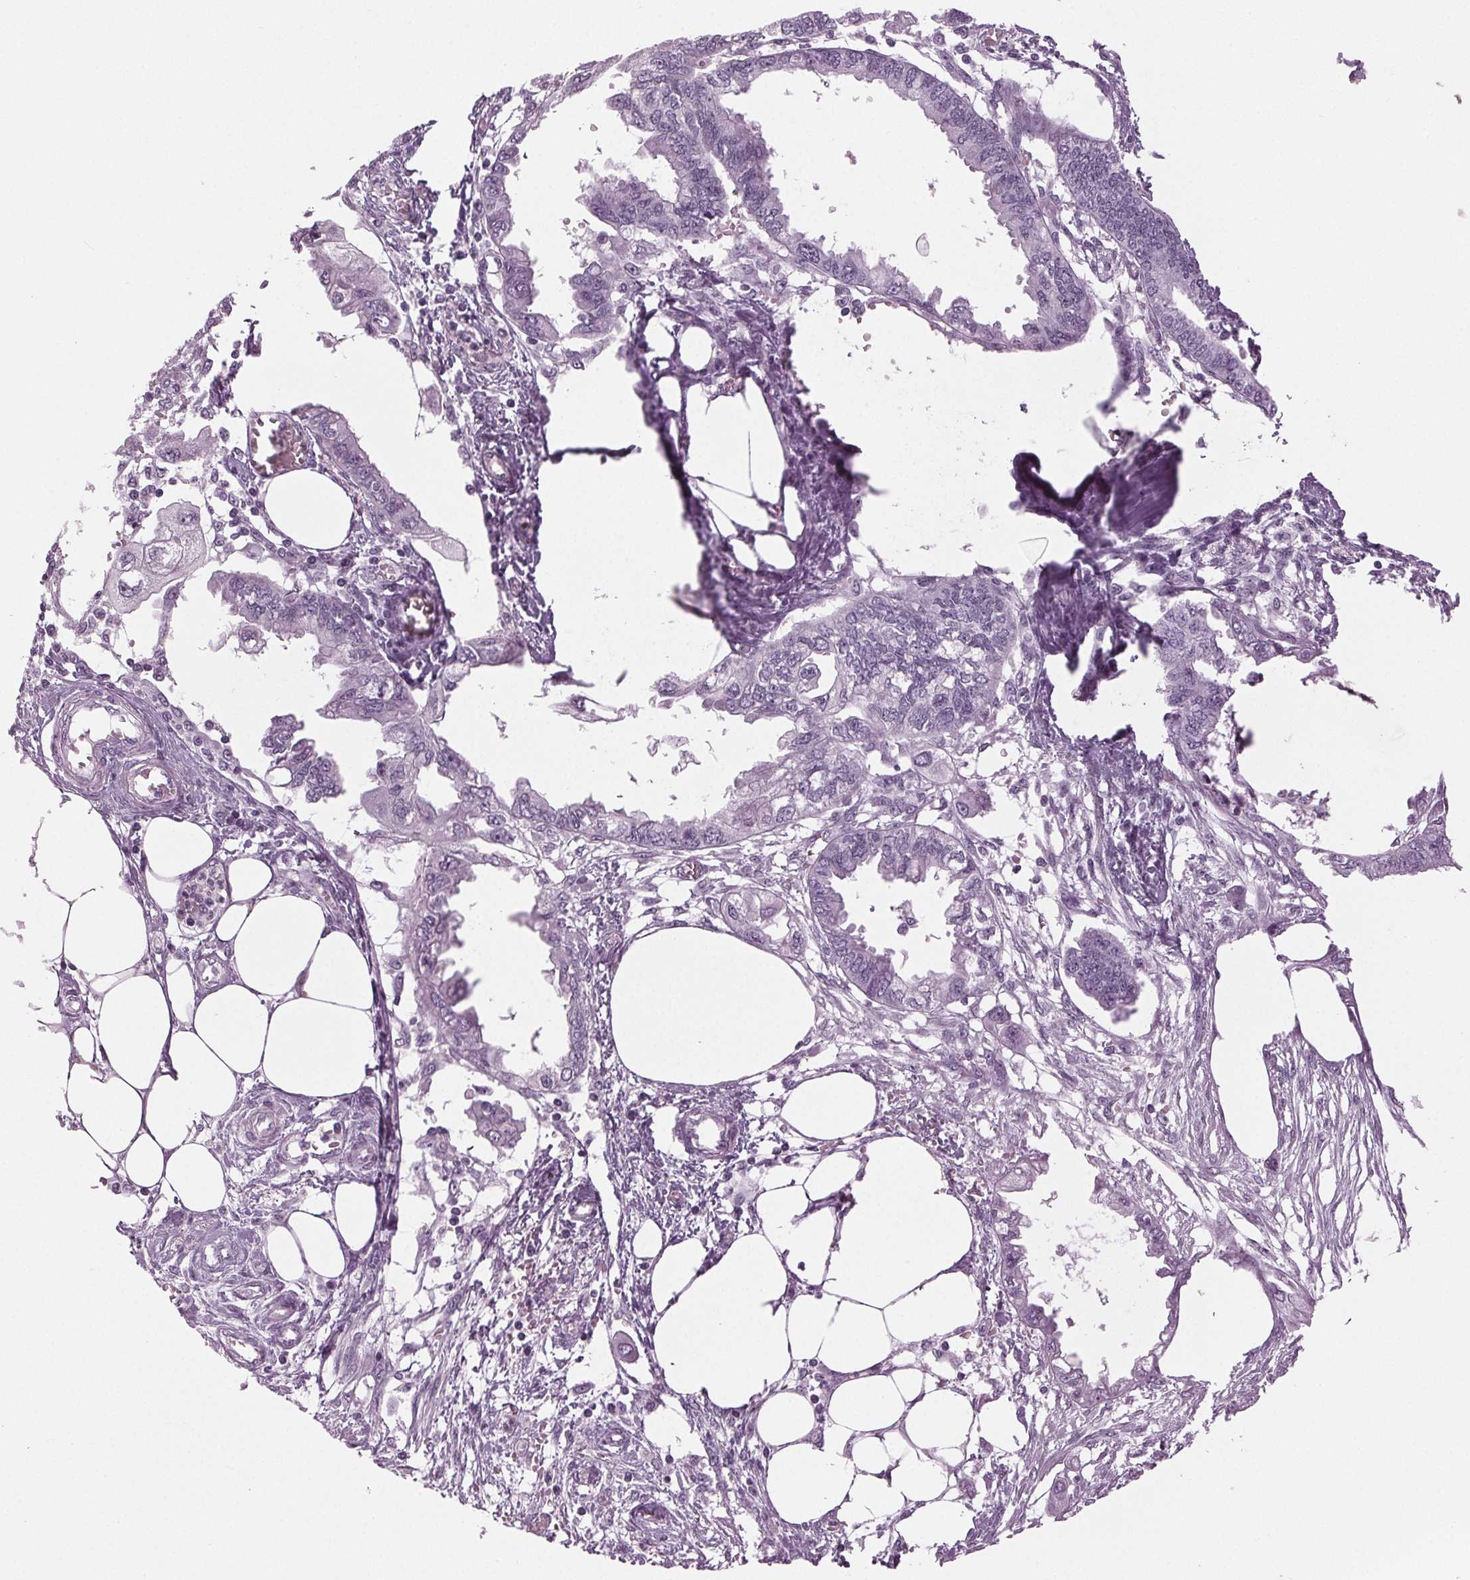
{"staining": {"intensity": "negative", "quantity": "none", "location": "none"}, "tissue": "endometrial cancer", "cell_type": "Tumor cells", "image_type": "cancer", "snomed": [{"axis": "morphology", "description": "Adenocarcinoma, NOS"}, {"axis": "morphology", "description": "Adenocarcinoma, metastatic, NOS"}, {"axis": "topography", "description": "Adipose tissue"}, {"axis": "topography", "description": "Endometrium"}], "caption": "The immunohistochemistry (IHC) histopathology image has no significant positivity in tumor cells of adenocarcinoma (endometrial) tissue.", "gene": "DNAH12", "patient": {"sex": "female", "age": 67}}